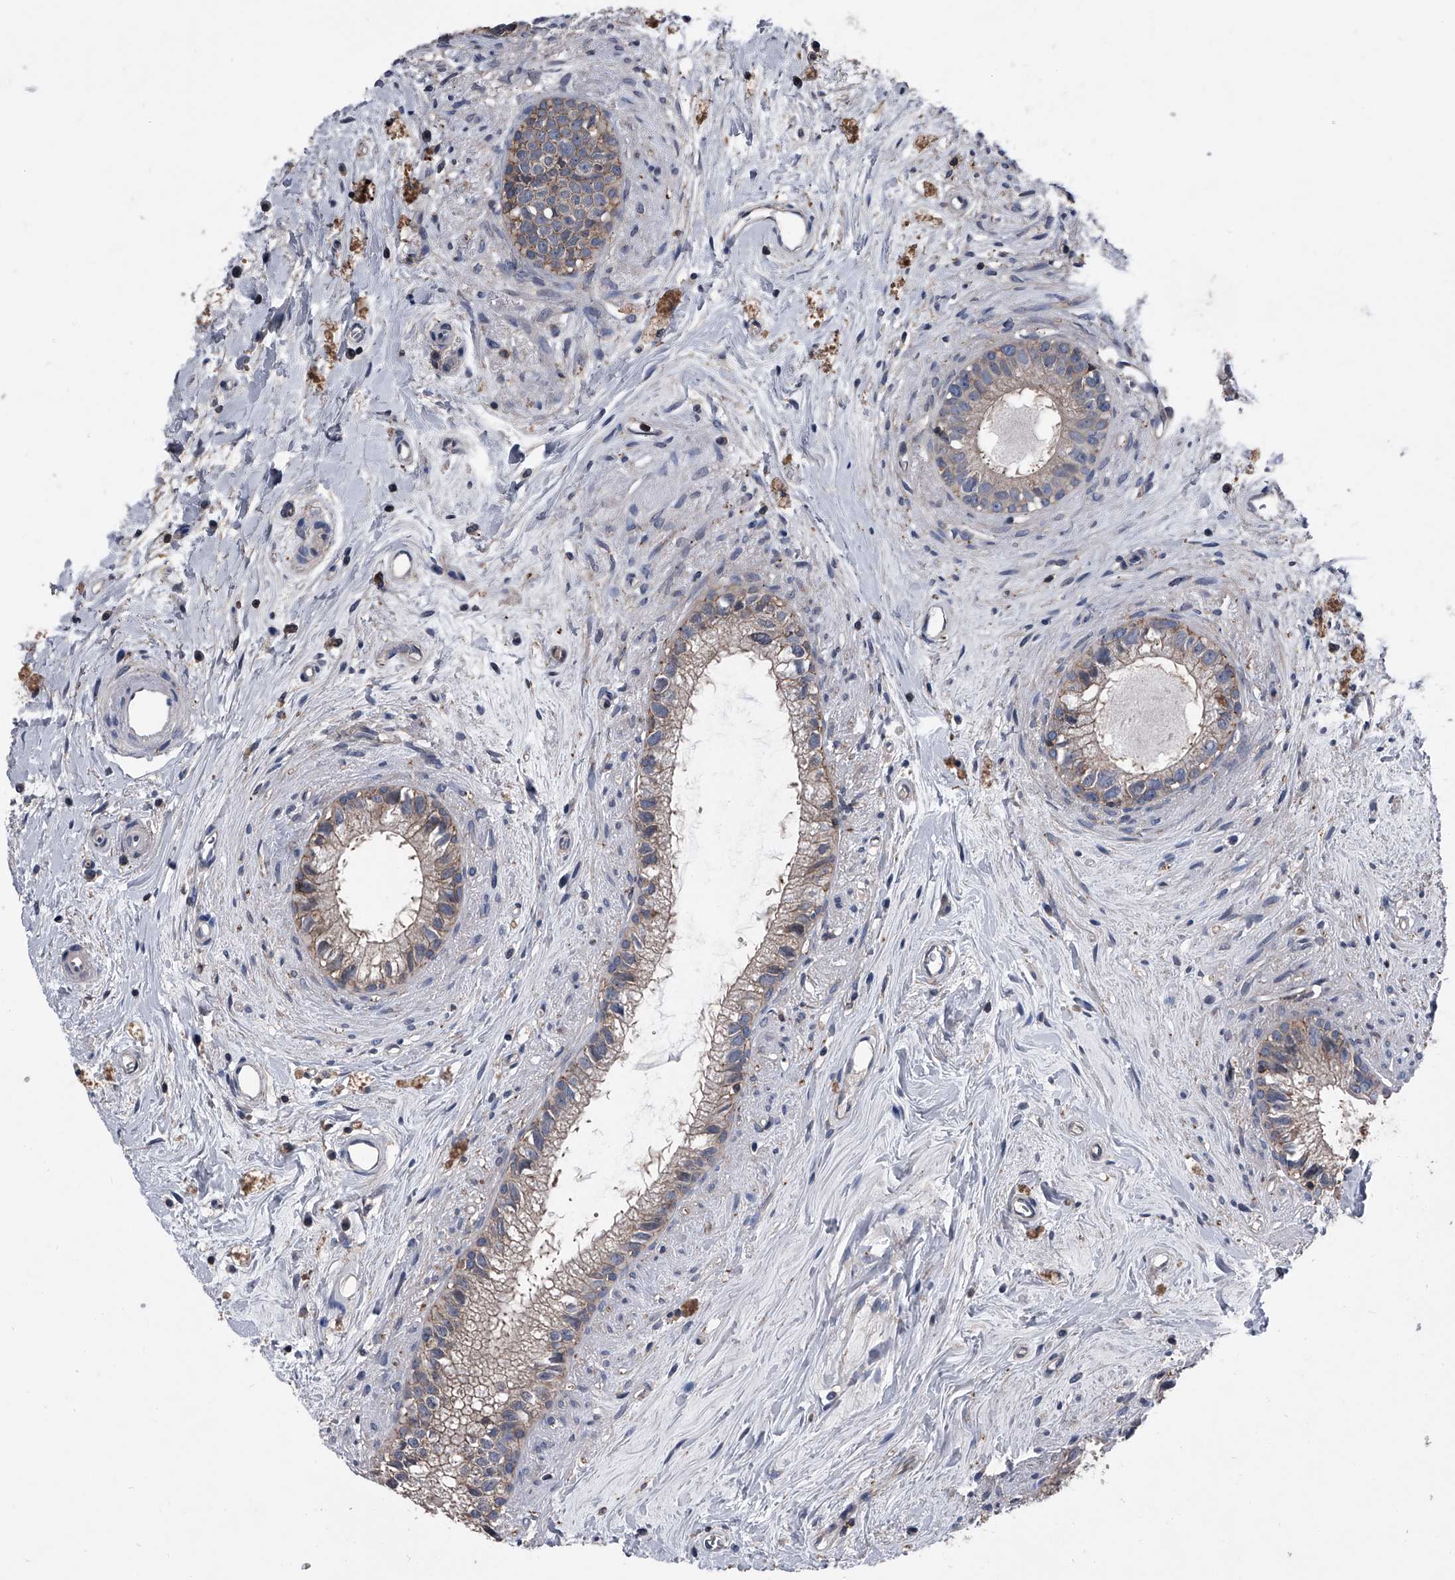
{"staining": {"intensity": "moderate", "quantity": "25%-75%", "location": "cytoplasmic/membranous"}, "tissue": "epididymis", "cell_type": "Glandular cells", "image_type": "normal", "snomed": [{"axis": "morphology", "description": "Normal tissue, NOS"}, {"axis": "topography", "description": "Epididymis"}], "caption": "This image shows immunohistochemistry staining of benign human epididymis, with medium moderate cytoplasmic/membranous staining in about 25%-75% of glandular cells.", "gene": "PIP5K1A", "patient": {"sex": "male", "age": 80}}